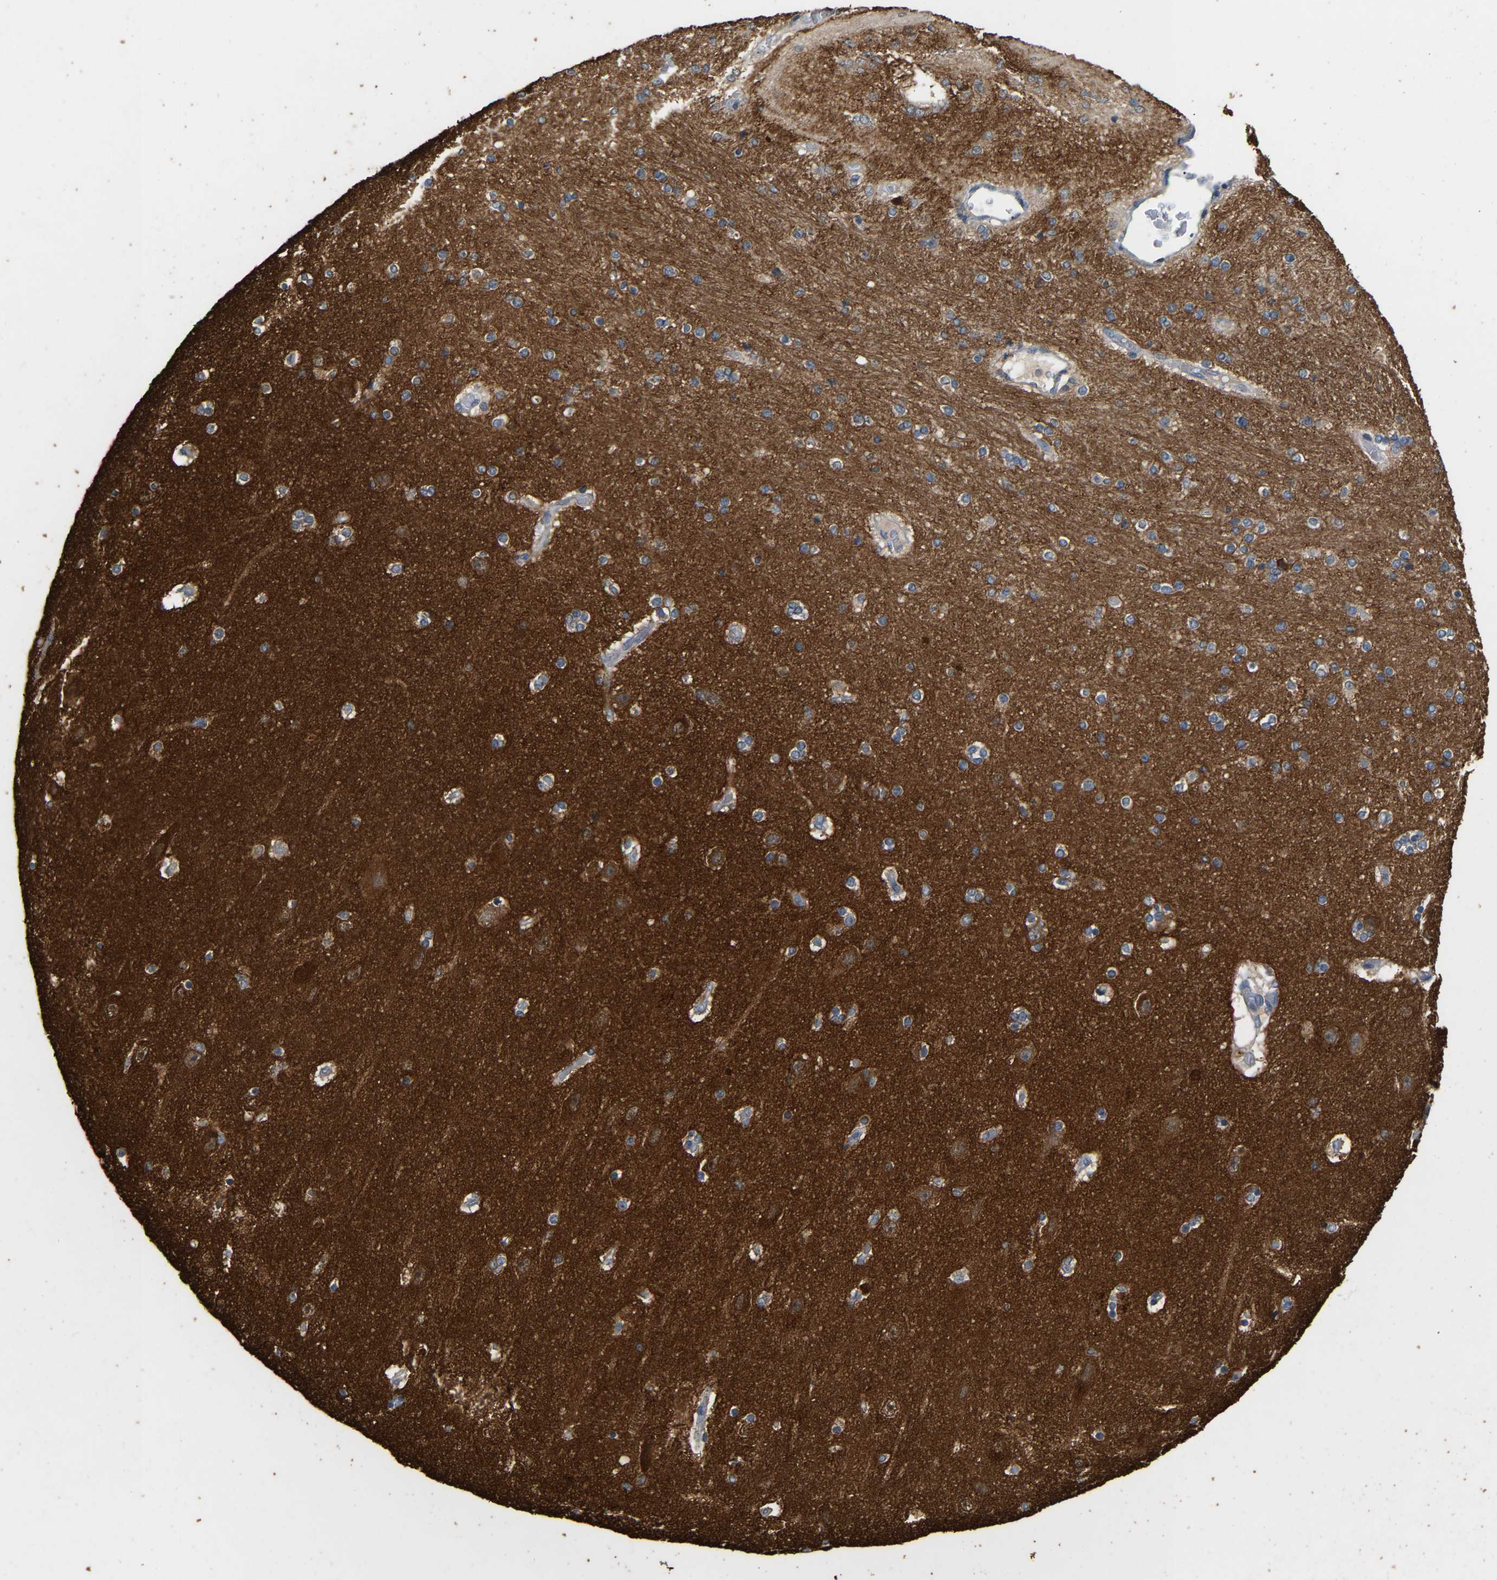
{"staining": {"intensity": "moderate", "quantity": "<25%", "location": "cytoplasmic/membranous"}, "tissue": "hippocampus", "cell_type": "Glial cells", "image_type": "normal", "snomed": [{"axis": "morphology", "description": "Normal tissue, NOS"}, {"axis": "topography", "description": "Hippocampus"}], "caption": "The immunohistochemical stain shows moderate cytoplasmic/membranous expression in glial cells of normal hippocampus. (DAB = brown stain, brightfield microscopy at high magnification).", "gene": "NCS1", "patient": {"sex": "female", "age": 54}}